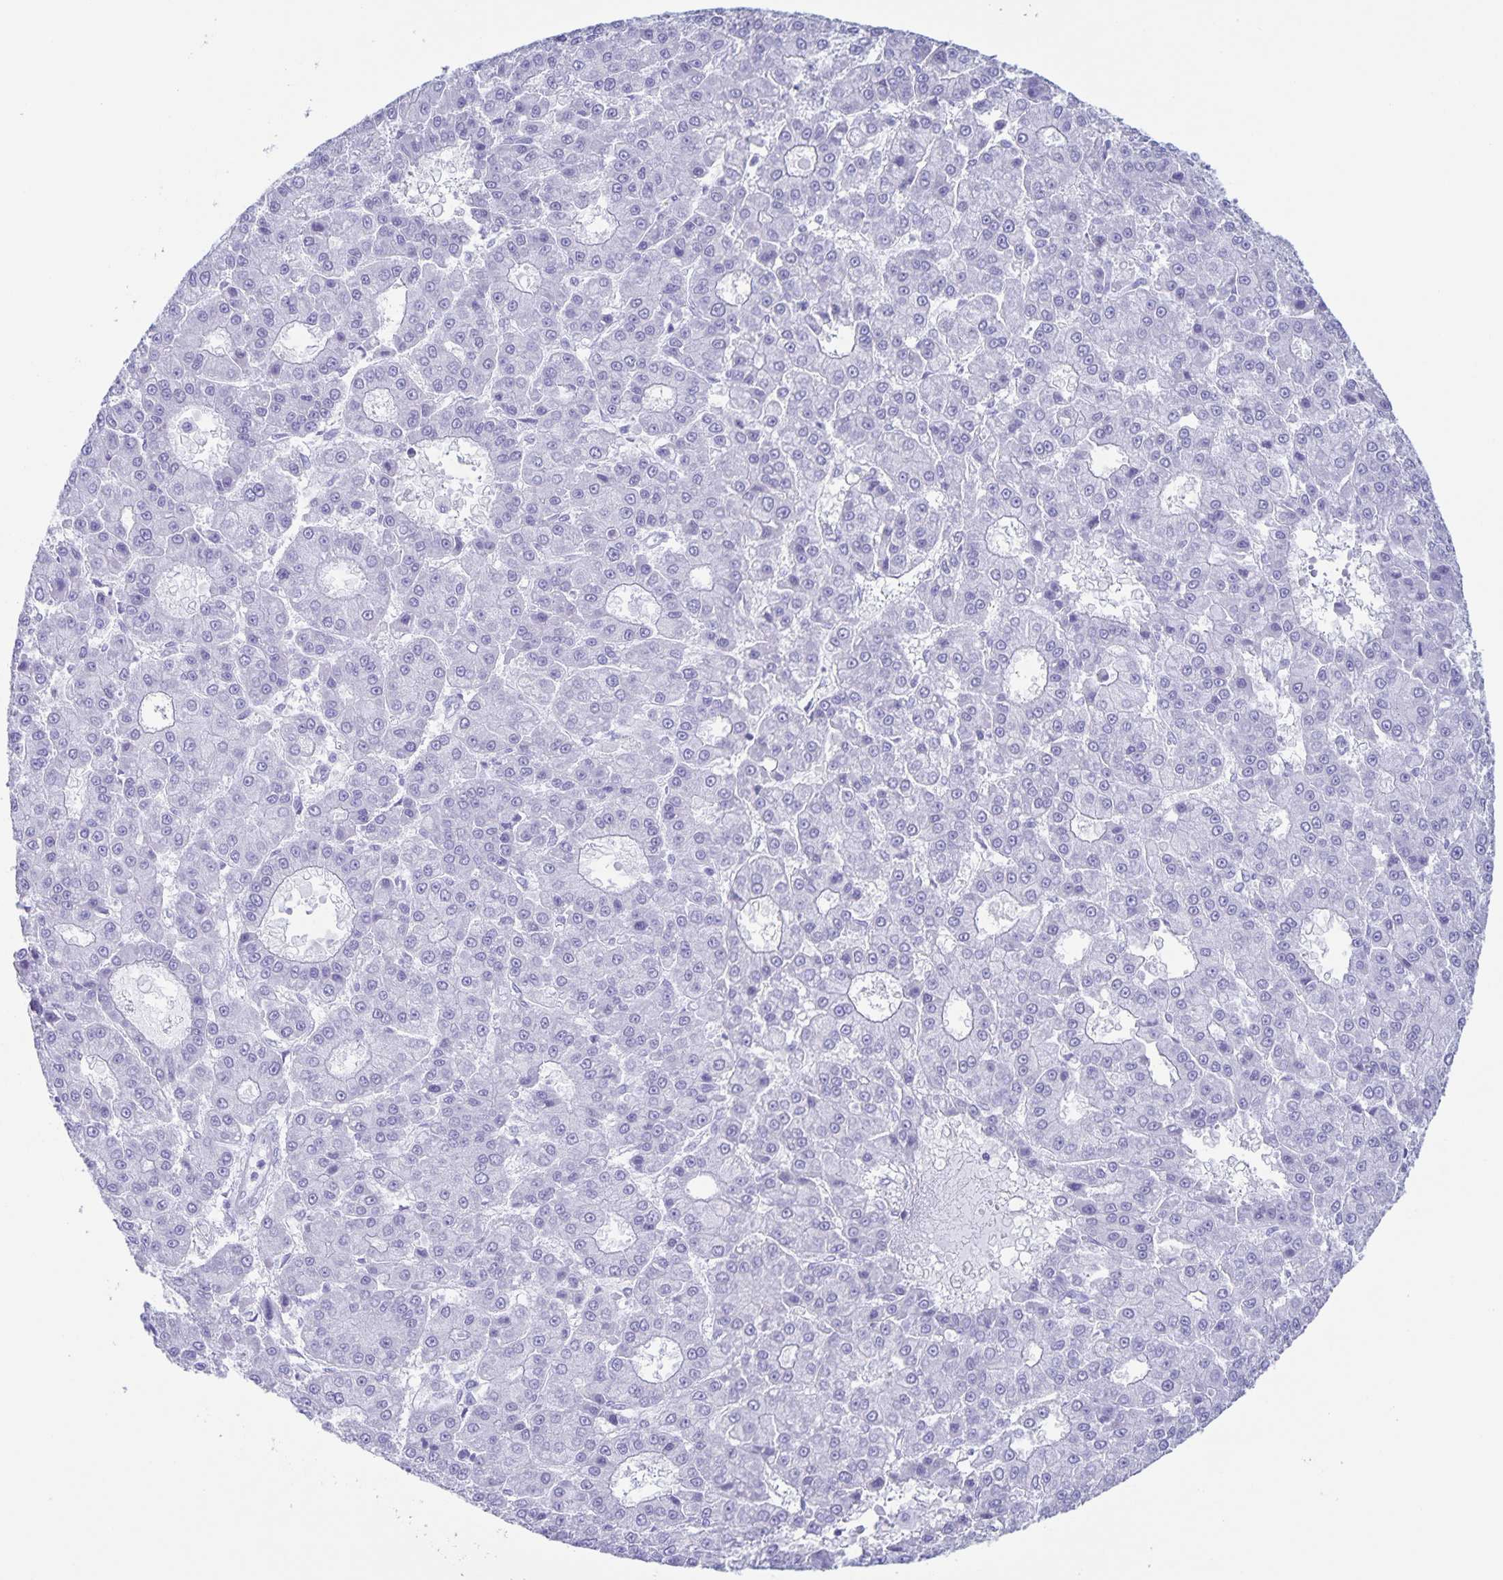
{"staining": {"intensity": "negative", "quantity": "none", "location": "none"}, "tissue": "liver cancer", "cell_type": "Tumor cells", "image_type": "cancer", "snomed": [{"axis": "morphology", "description": "Carcinoma, Hepatocellular, NOS"}, {"axis": "topography", "description": "Liver"}], "caption": "This is a micrograph of immunohistochemistry (IHC) staining of liver cancer (hepatocellular carcinoma), which shows no expression in tumor cells.", "gene": "AQP4", "patient": {"sex": "male", "age": 70}}